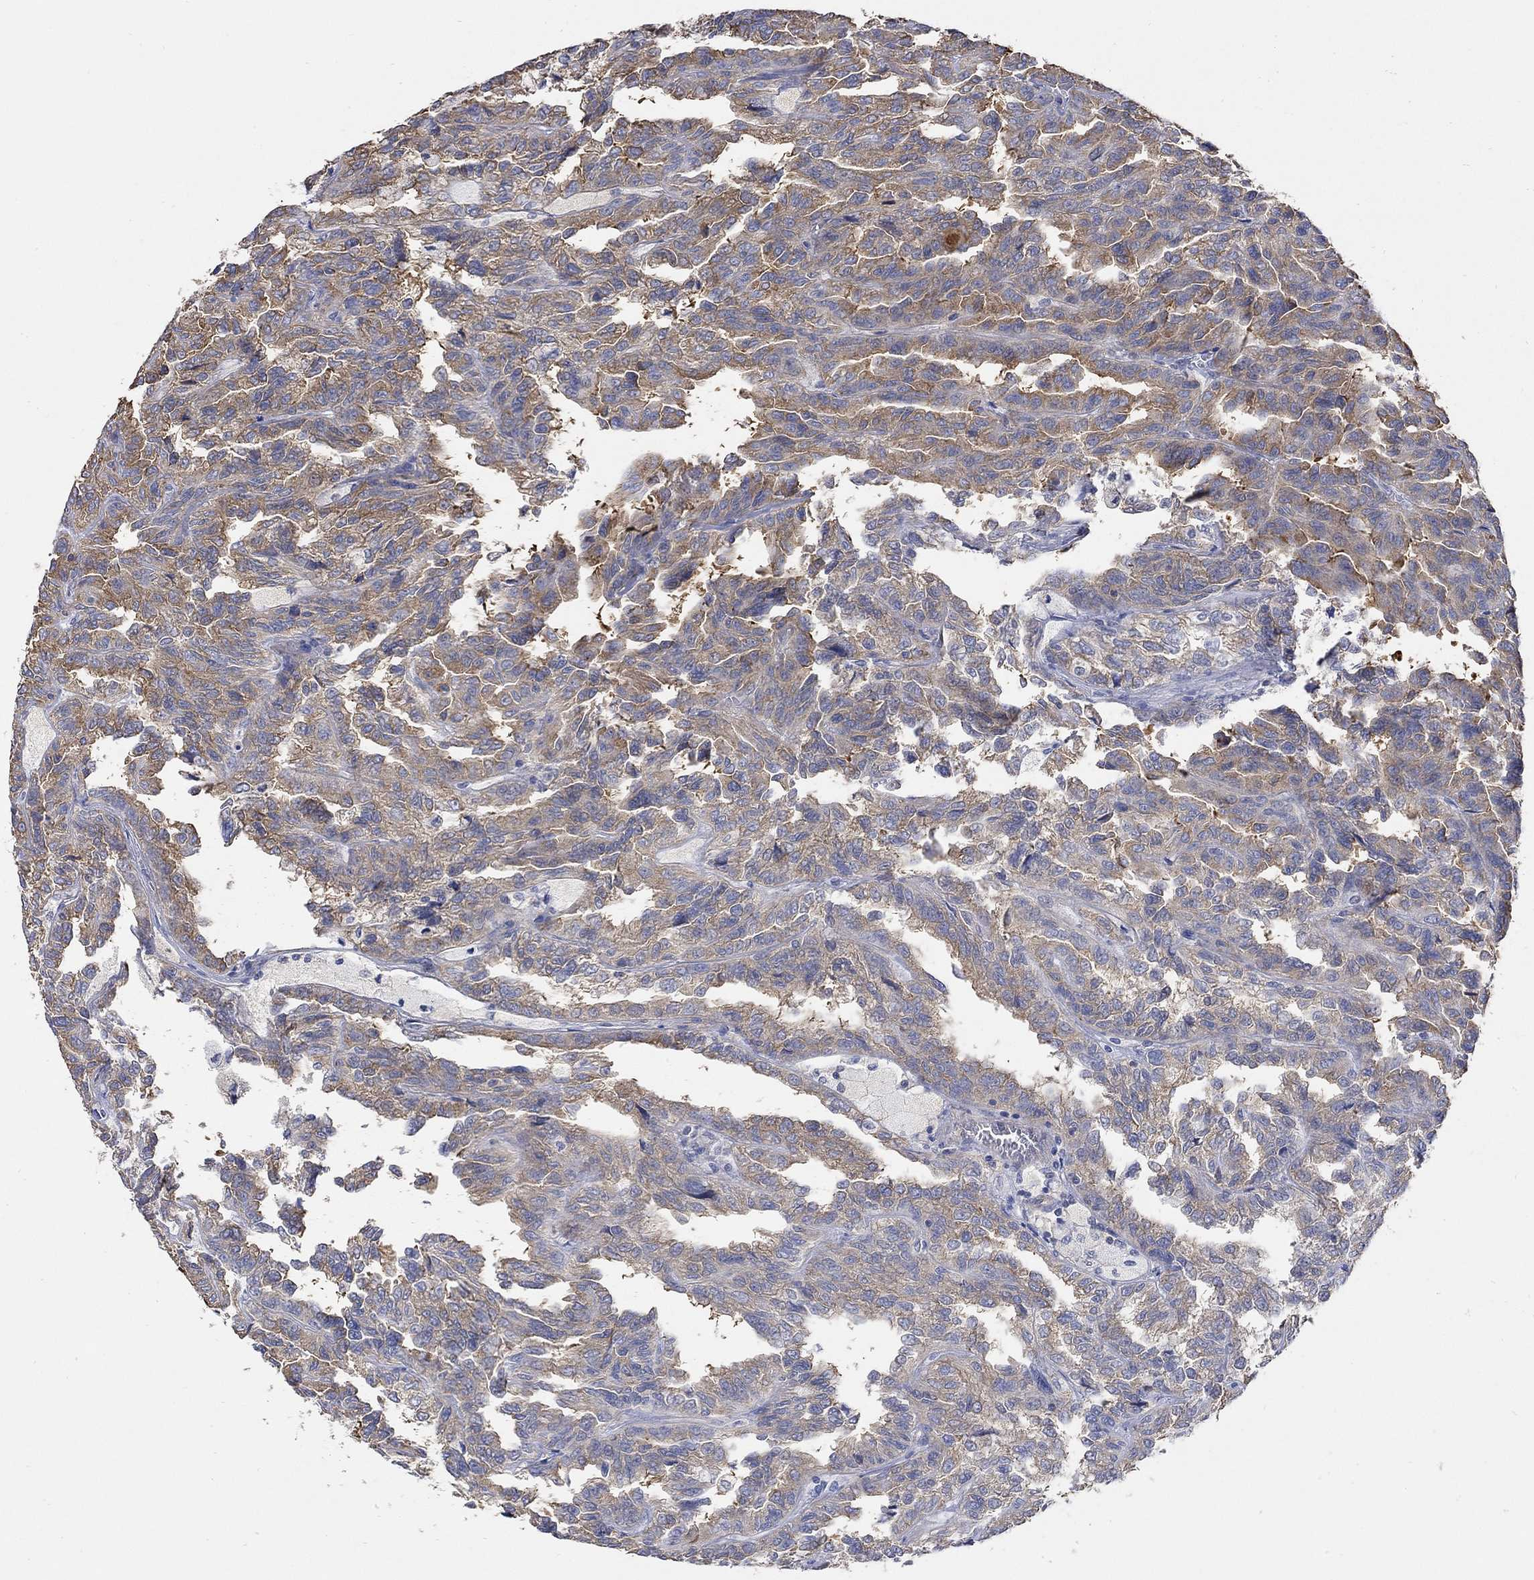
{"staining": {"intensity": "moderate", "quantity": "25%-75%", "location": "cytoplasmic/membranous"}, "tissue": "renal cancer", "cell_type": "Tumor cells", "image_type": "cancer", "snomed": [{"axis": "morphology", "description": "Adenocarcinoma, NOS"}, {"axis": "topography", "description": "Kidney"}], "caption": "Renal cancer stained with a brown dye demonstrates moderate cytoplasmic/membranous positive expression in about 25%-75% of tumor cells.", "gene": "TEKT3", "patient": {"sex": "male", "age": 79}}